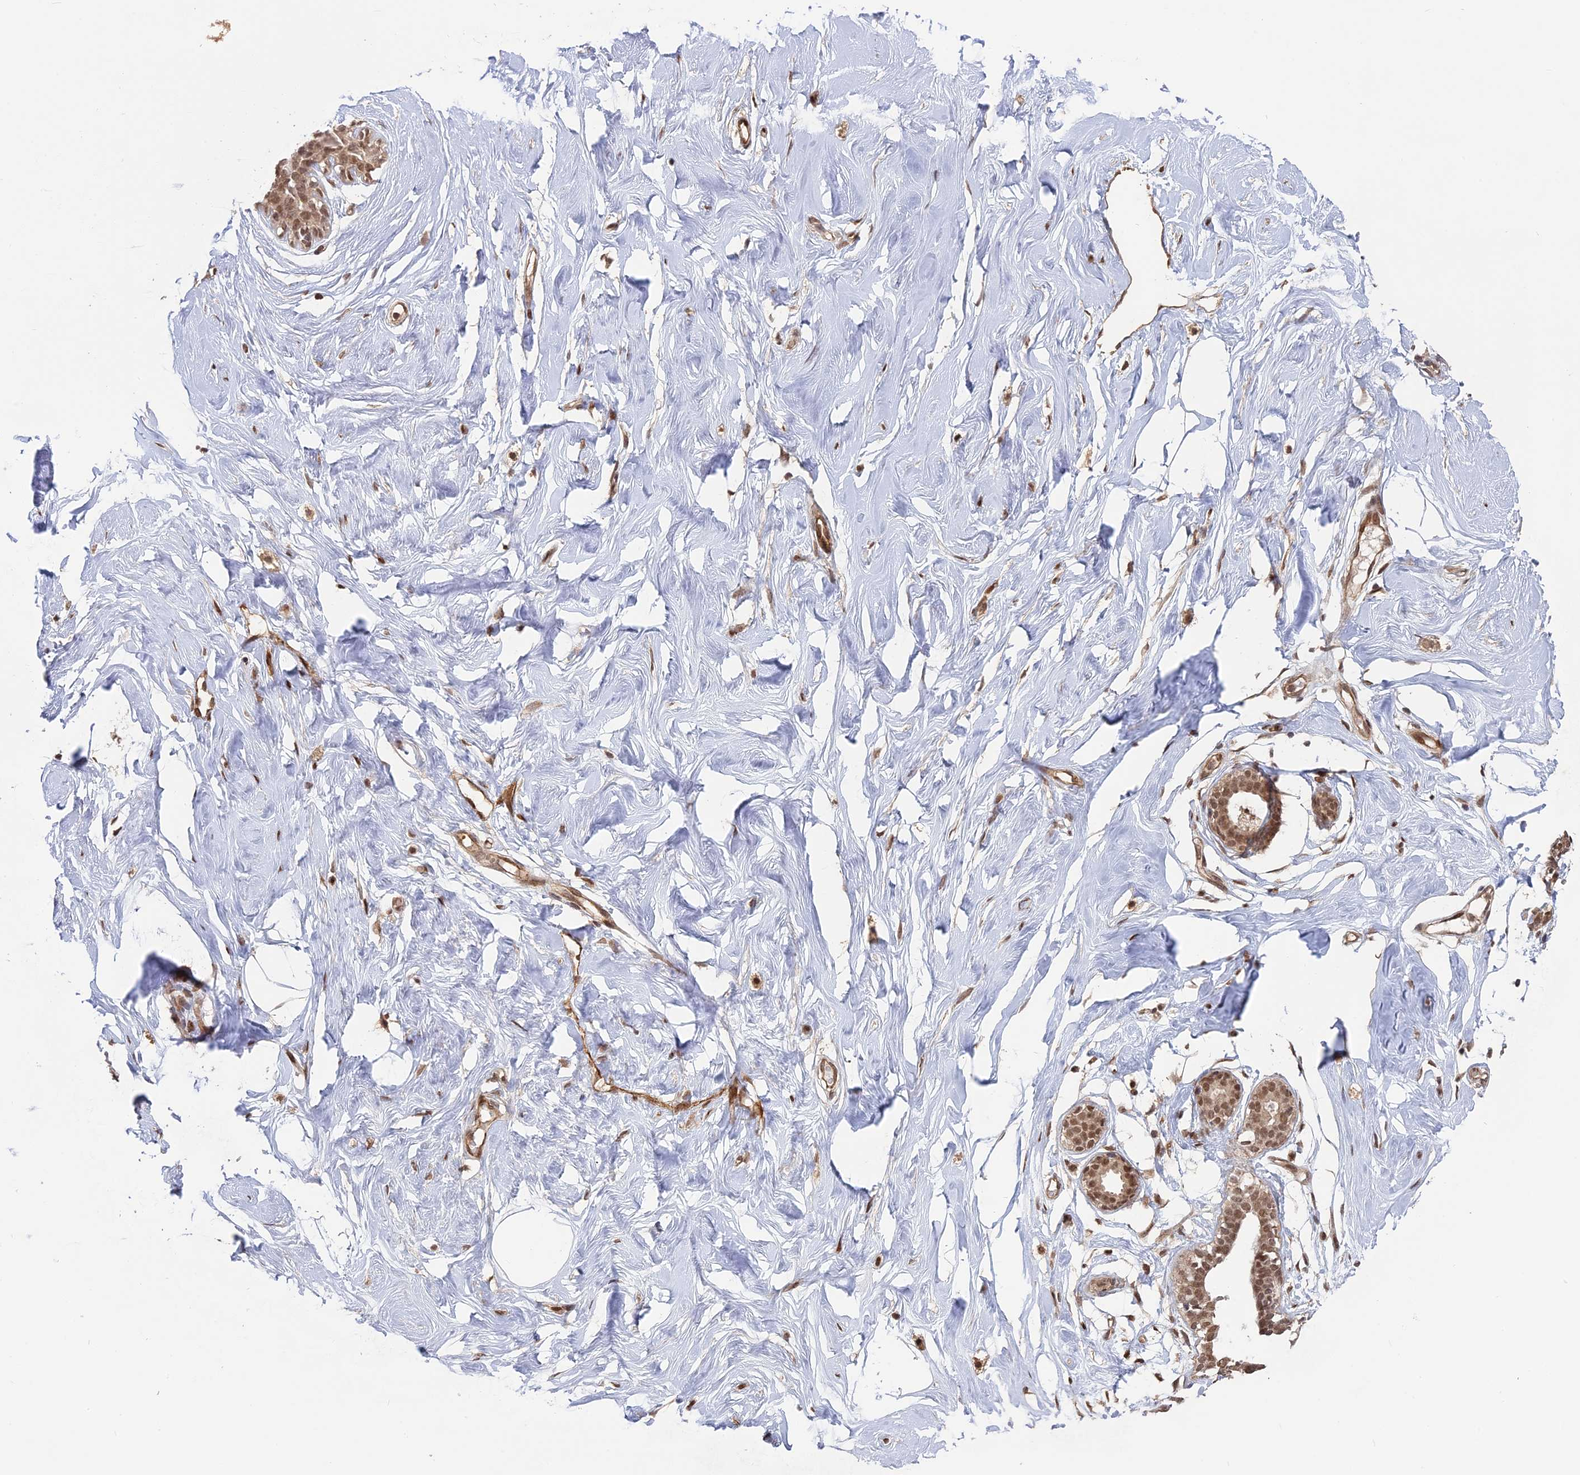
{"staining": {"intensity": "negative", "quantity": "none", "location": "none"}, "tissue": "breast", "cell_type": "Adipocytes", "image_type": "normal", "snomed": [{"axis": "morphology", "description": "Normal tissue, NOS"}, {"axis": "morphology", "description": "Adenoma, NOS"}, {"axis": "topography", "description": "Breast"}], "caption": "High power microscopy photomicrograph of an immunohistochemistry image of normal breast, revealing no significant staining in adipocytes. (Brightfield microscopy of DAB immunohistochemistry at high magnification).", "gene": "PKIG", "patient": {"sex": "female", "age": 23}}